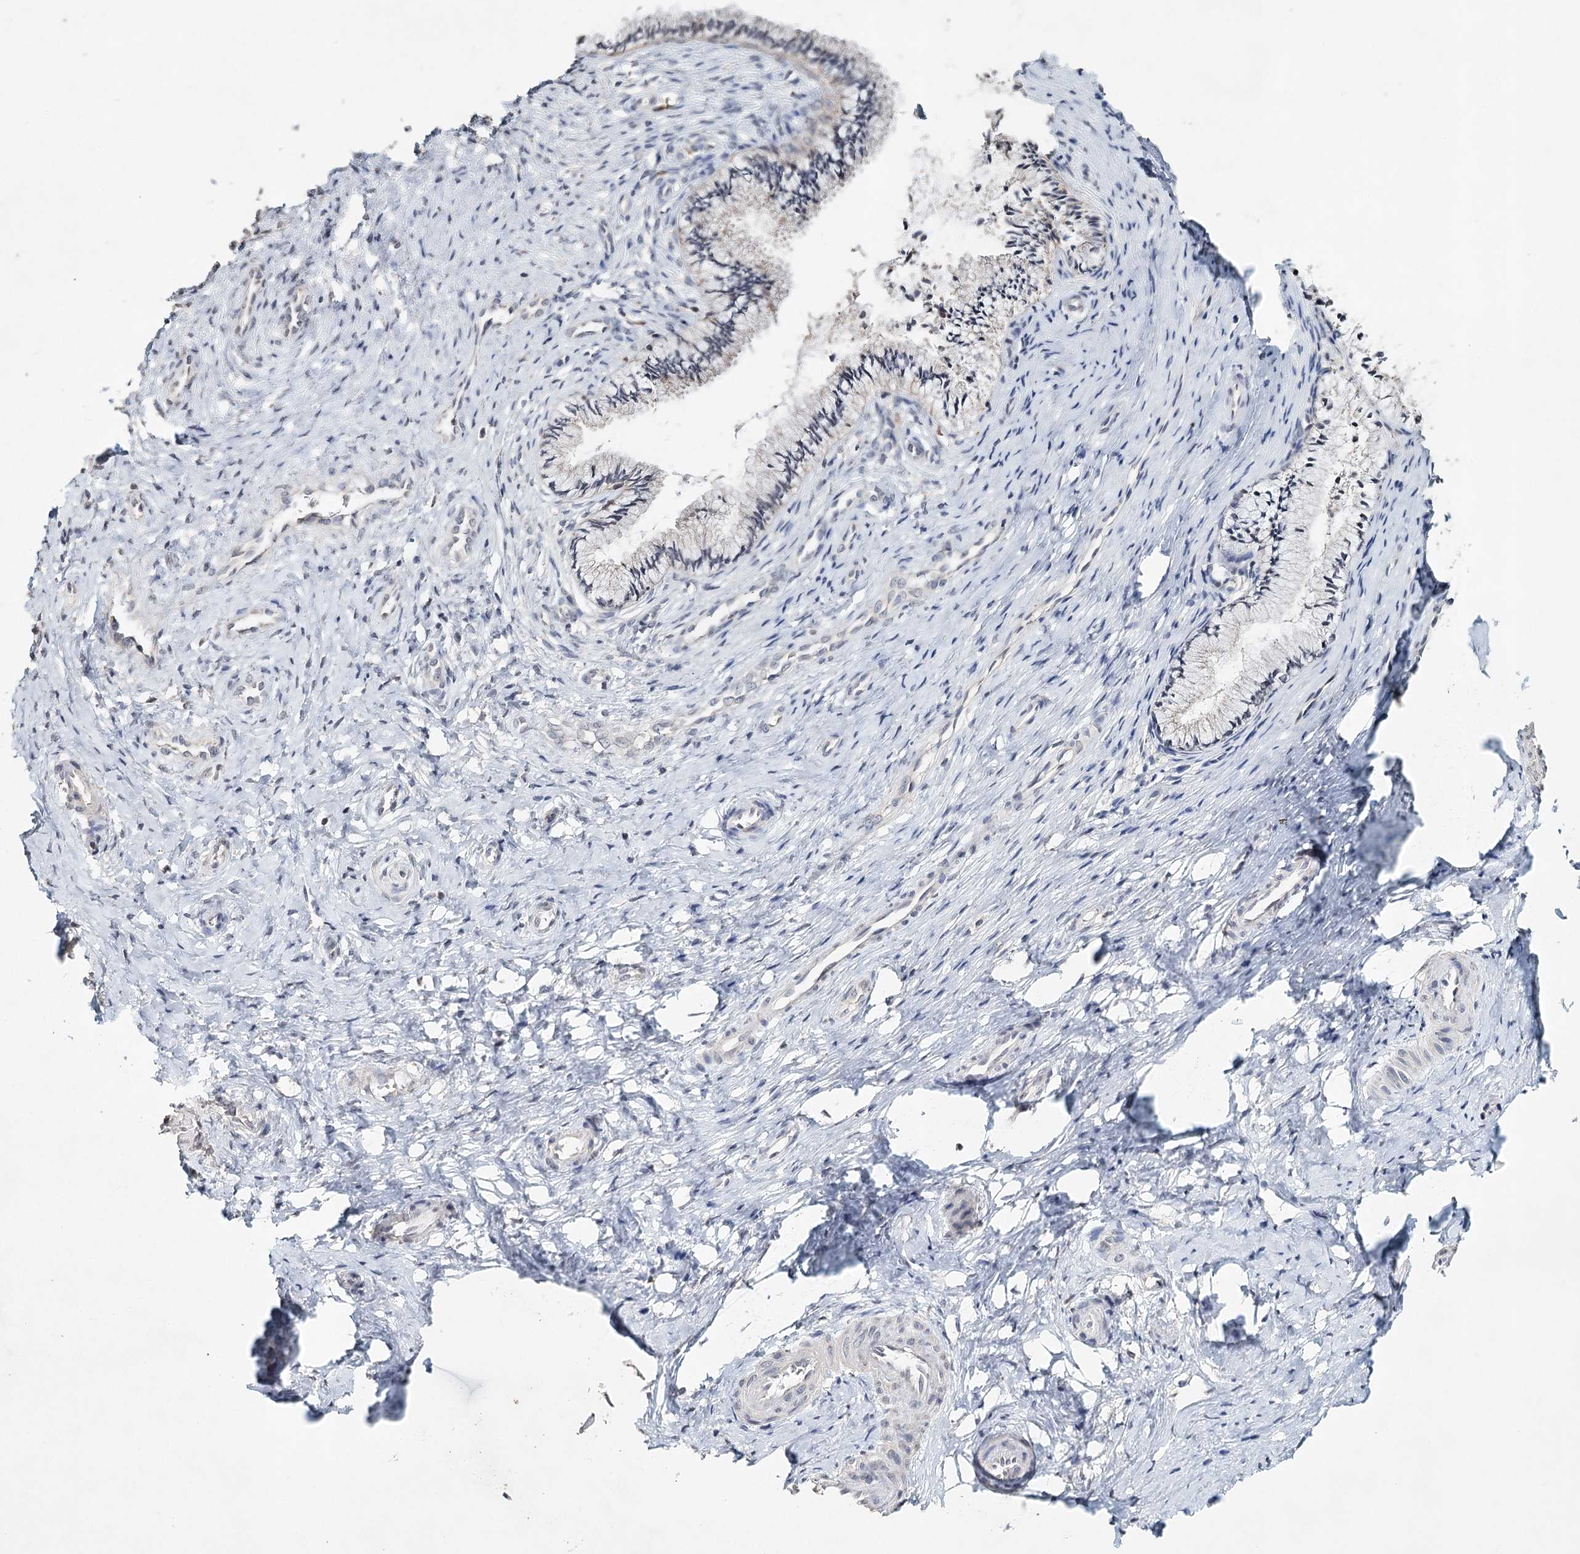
{"staining": {"intensity": "negative", "quantity": "none", "location": "none"}, "tissue": "cervix", "cell_type": "Glandular cells", "image_type": "normal", "snomed": [{"axis": "morphology", "description": "Normal tissue, NOS"}, {"axis": "topography", "description": "Cervix"}], "caption": "This is a photomicrograph of IHC staining of unremarkable cervix, which shows no expression in glandular cells.", "gene": "ICOS", "patient": {"sex": "female", "age": 36}}